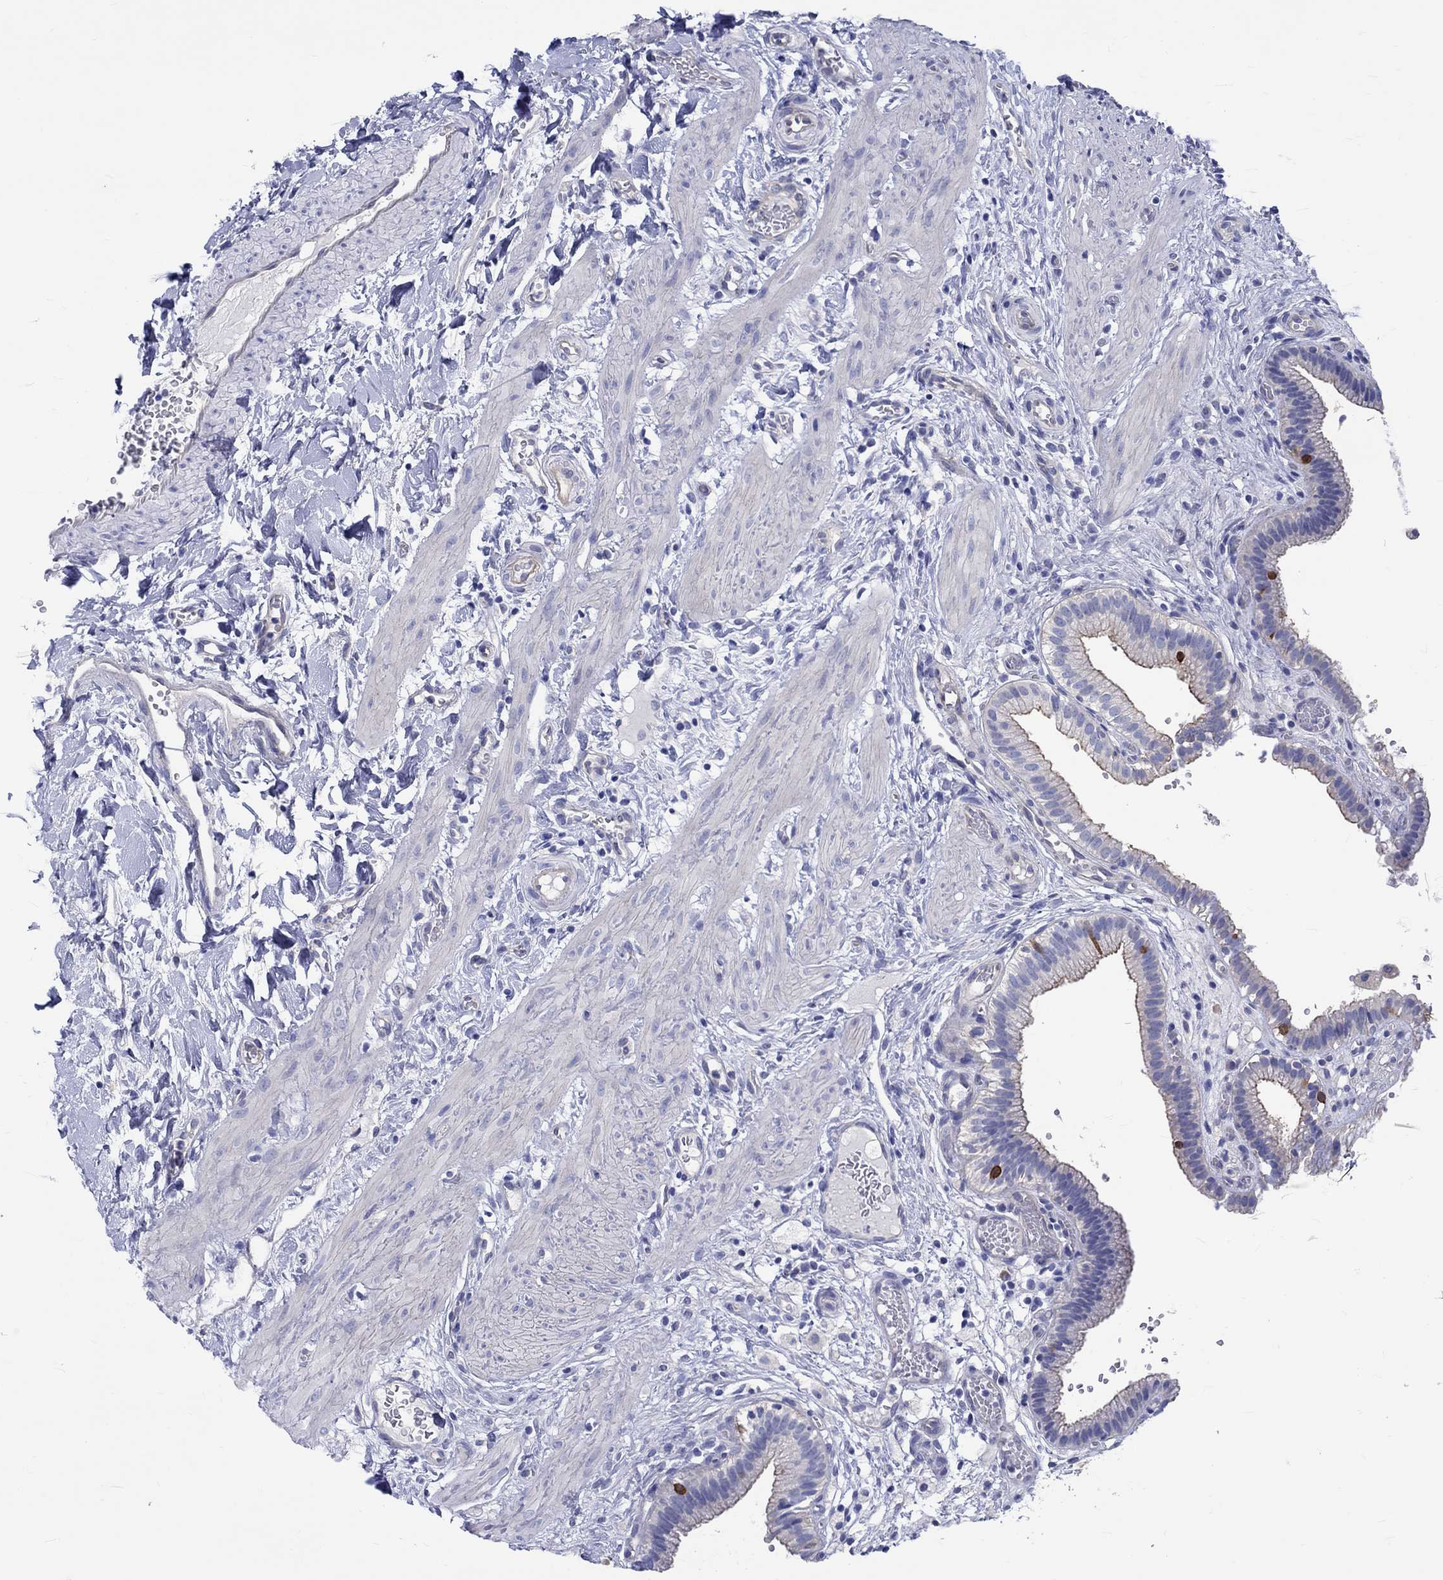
{"staining": {"intensity": "strong", "quantity": "<25%", "location": "cytoplasmic/membranous,nuclear"}, "tissue": "gallbladder", "cell_type": "Glandular cells", "image_type": "normal", "snomed": [{"axis": "morphology", "description": "Normal tissue, NOS"}, {"axis": "topography", "description": "Gallbladder"}], "caption": "High-power microscopy captured an immunohistochemistry (IHC) photomicrograph of benign gallbladder, revealing strong cytoplasmic/membranous,nuclear staining in approximately <25% of glandular cells. (brown staining indicates protein expression, while blue staining denotes nuclei).", "gene": "SH2D7", "patient": {"sex": "female", "age": 24}}